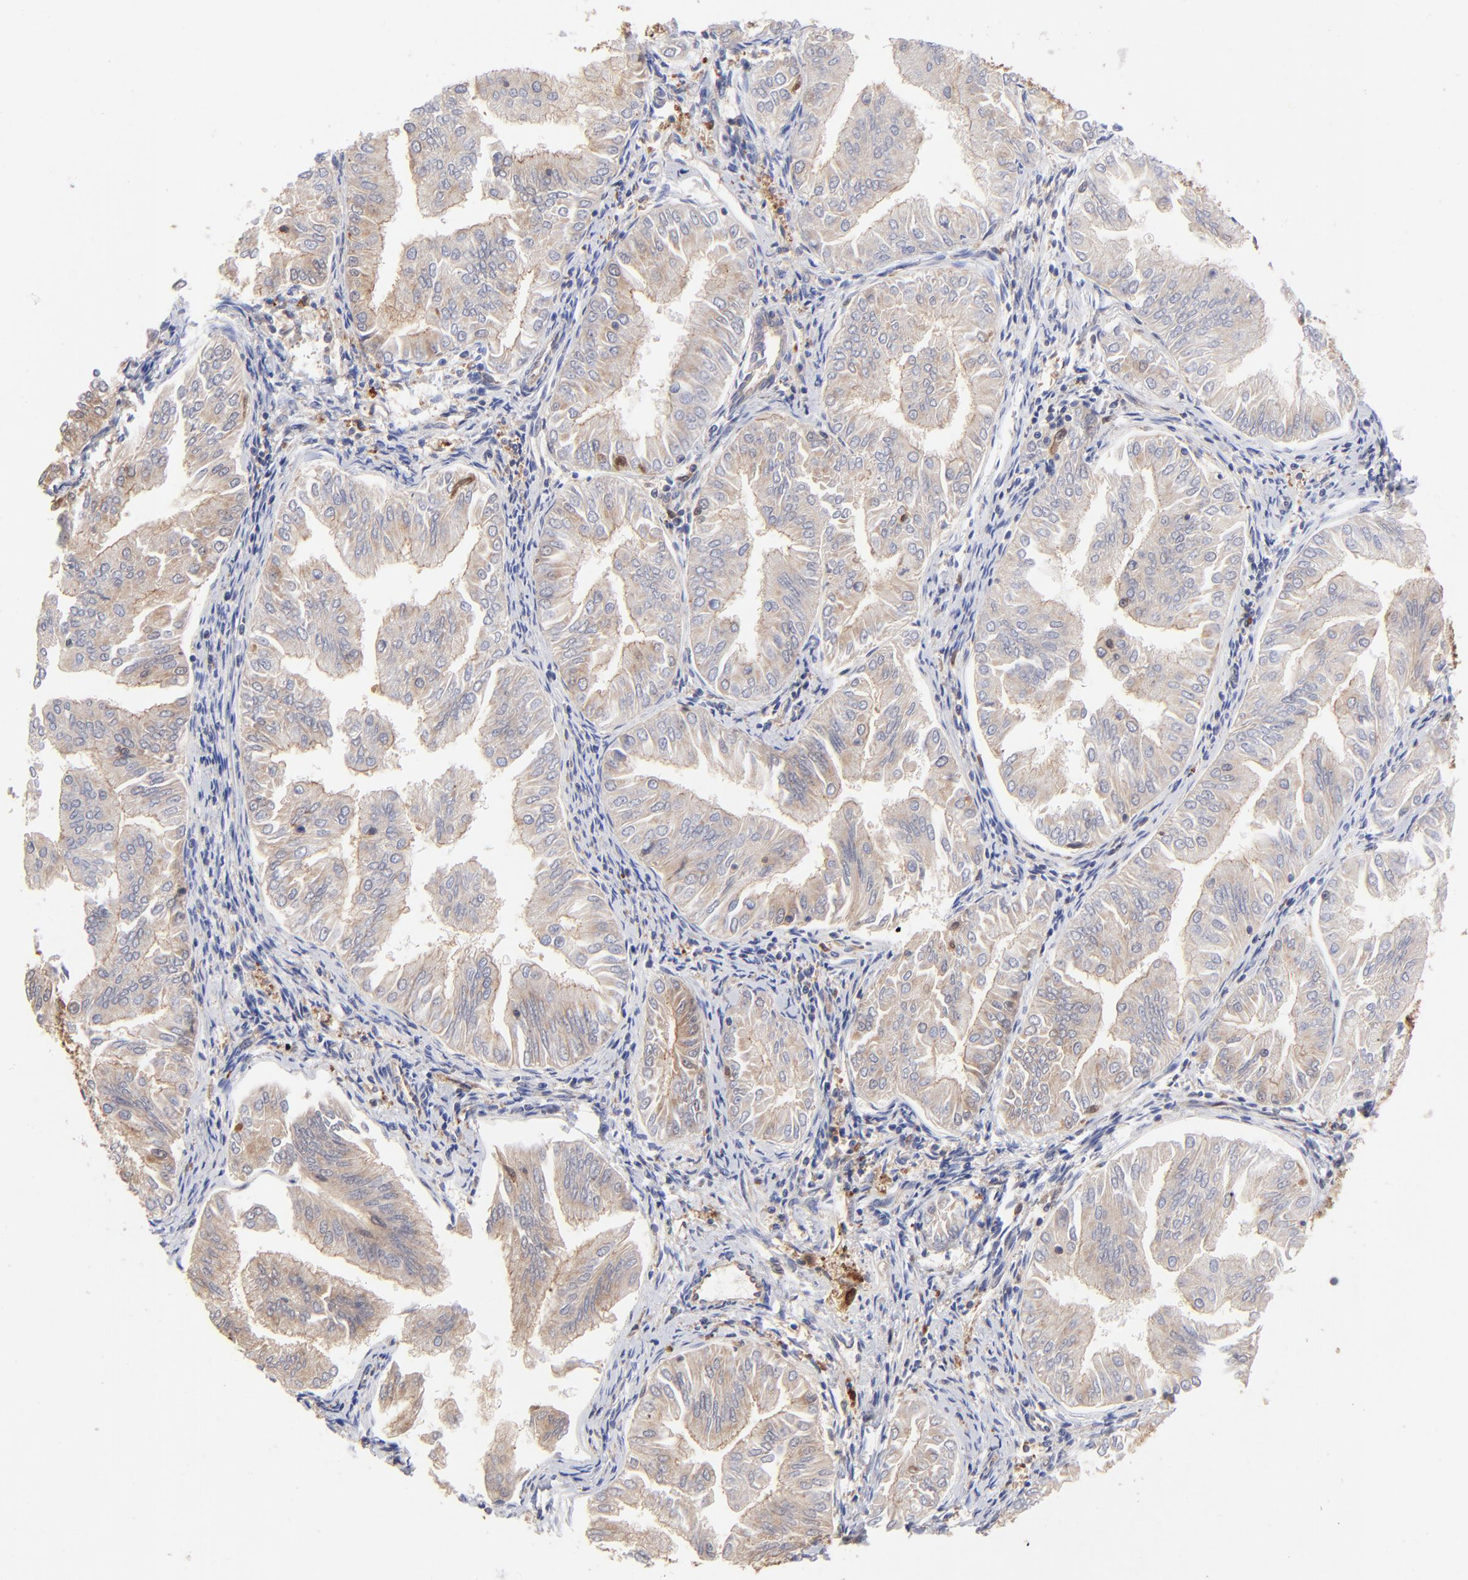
{"staining": {"intensity": "weak", "quantity": ">75%", "location": "cytoplasmic/membranous"}, "tissue": "endometrial cancer", "cell_type": "Tumor cells", "image_type": "cancer", "snomed": [{"axis": "morphology", "description": "Adenocarcinoma, NOS"}, {"axis": "topography", "description": "Endometrium"}], "caption": "Tumor cells show weak cytoplasmic/membranous staining in approximately >75% of cells in endometrial adenocarcinoma. (Brightfield microscopy of DAB IHC at high magnification).", "gene": "DCTPP1", "patient": {"sex": "female", "age": 53}}